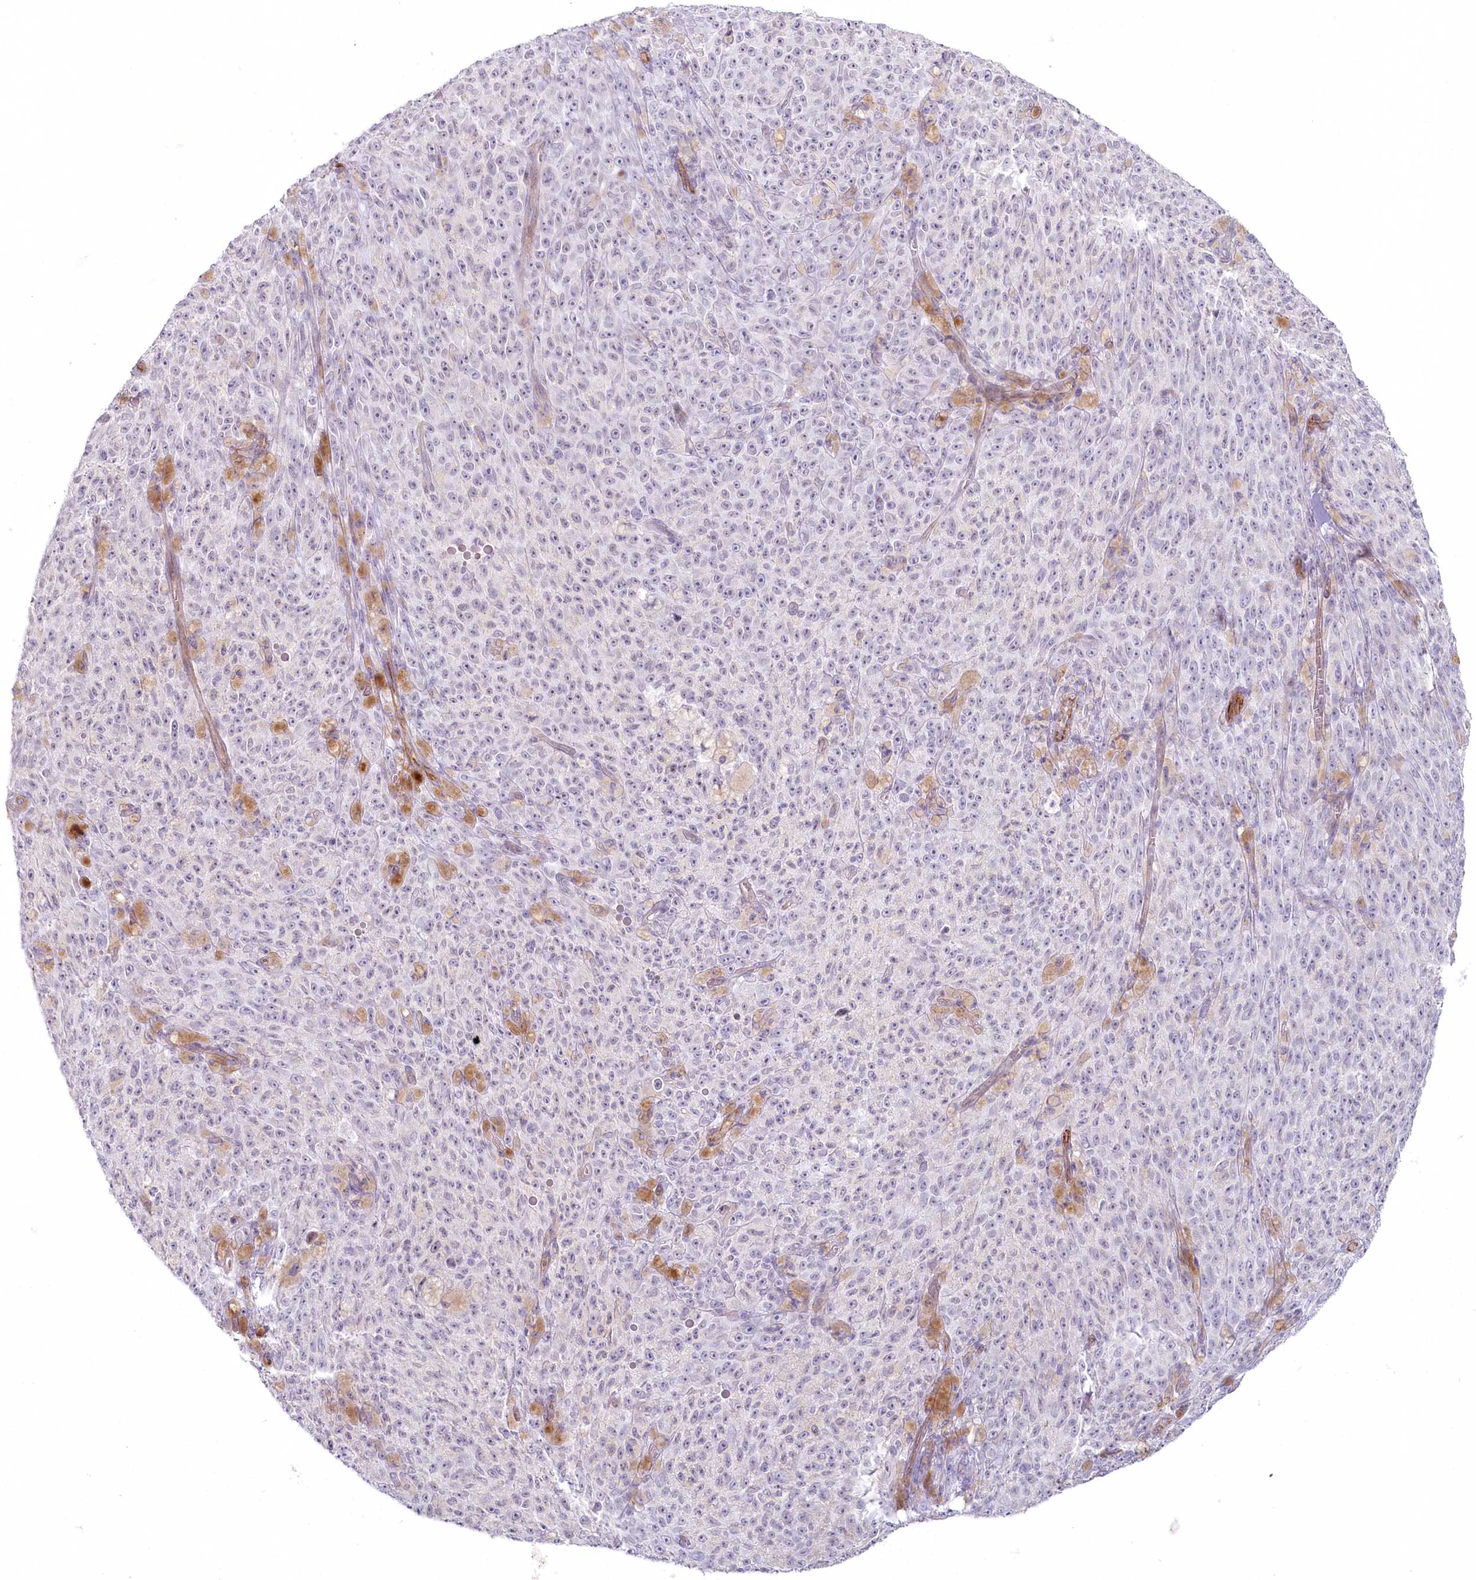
{"staining": {"intensity": "negative", "quantity": "none", "location": "none"}, "tissue": "melanoma", "cell_type": "Tumor cells", "image_type": "cancer", "snomed": [{"axis": "morphology", "description": "Malignant melanoma, NOS"}, {"axis": "topography", "description": "Skin"}], "caption": "The image demonstrates no staining of tumor cells in malignant melanoma.", "gene": "ABHD8", "patient": {"sex": "female", "age": 82}}